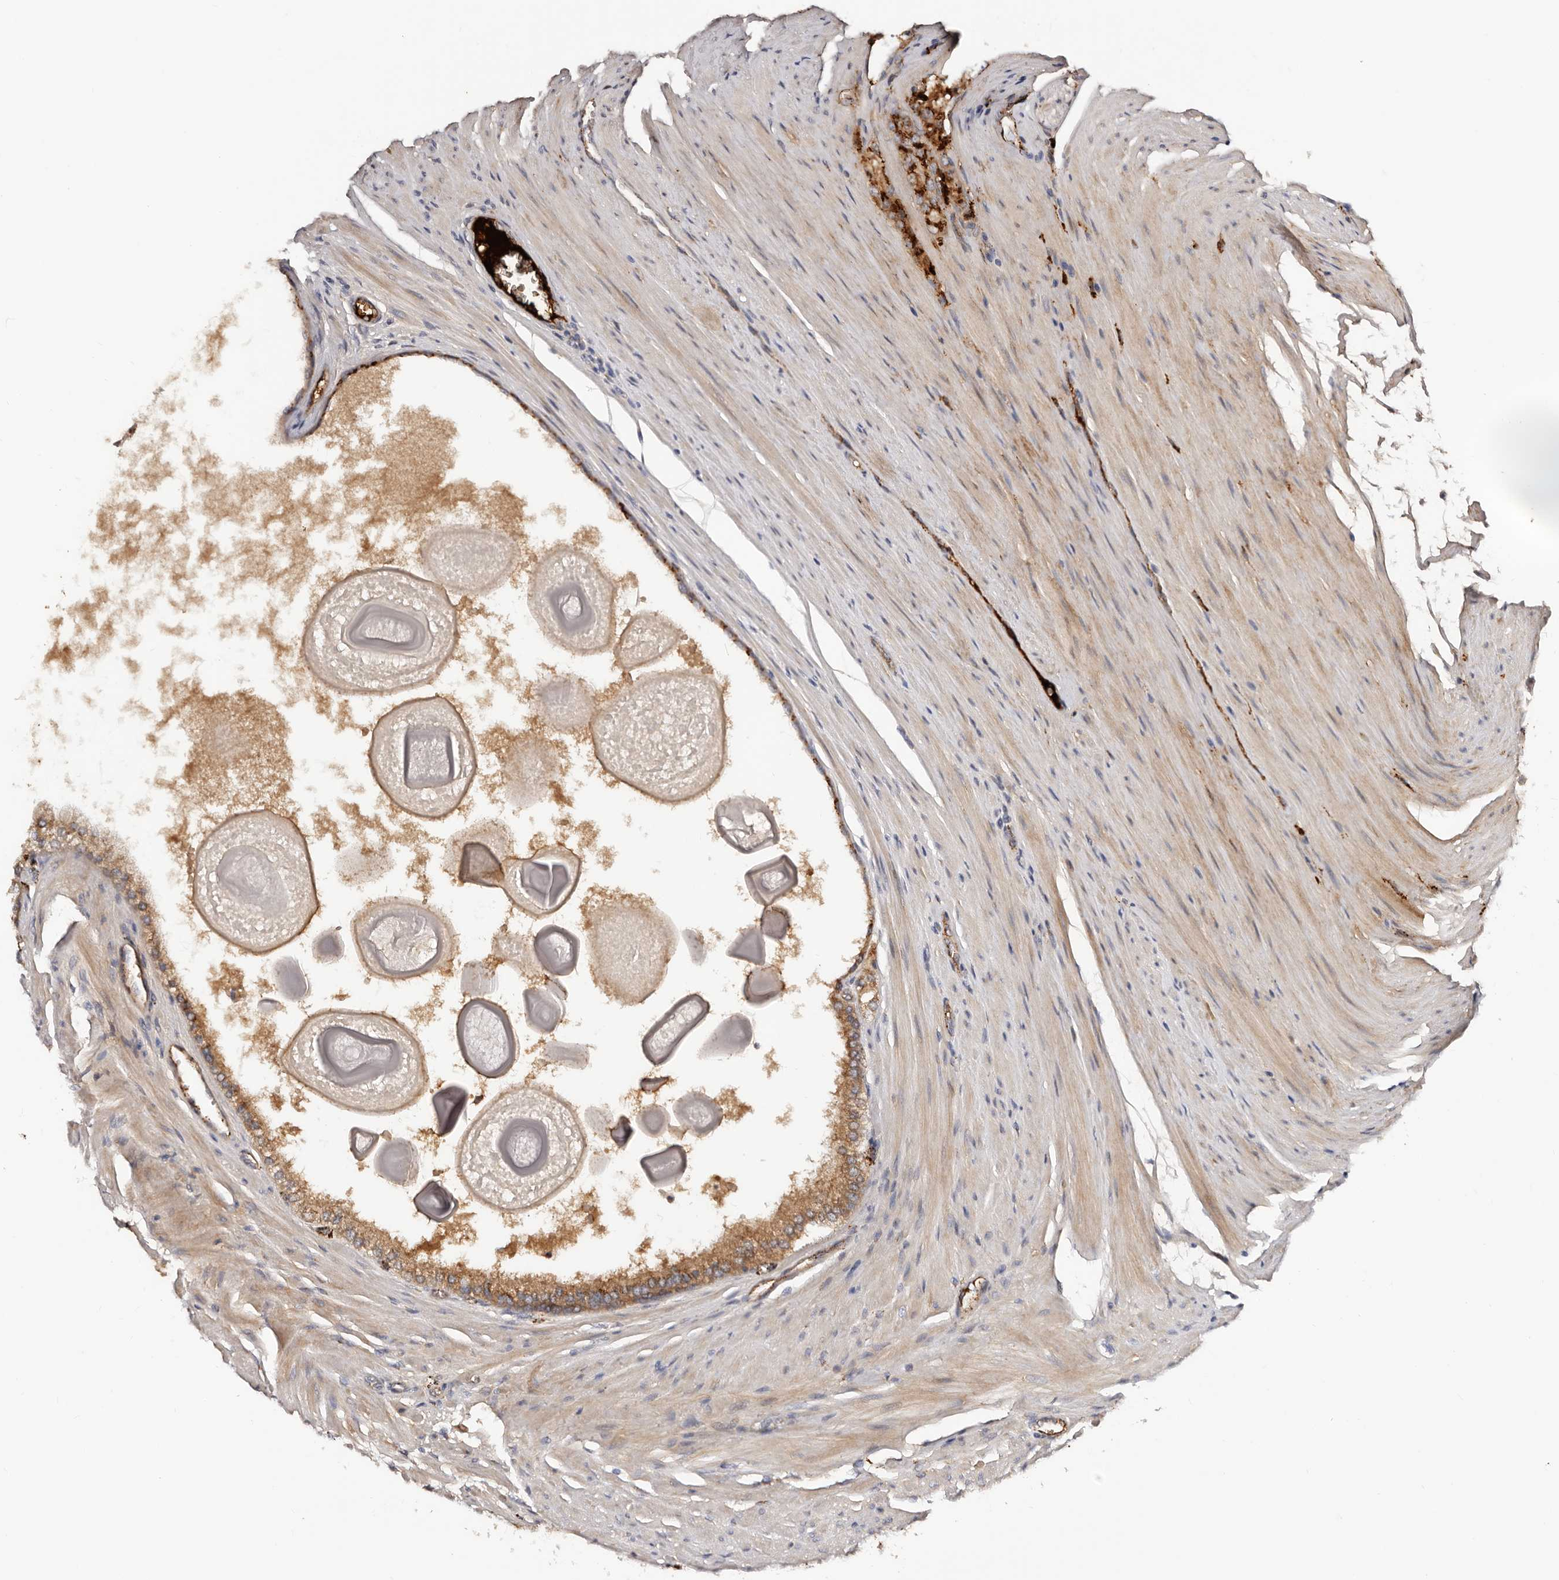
{"staining": {"intensity": "strong", "quantity": ">75%", "location": "cytoplasmic/membranous"}, "tissue": "prostate cancer", "cell_type": "Tumor cells", "image_type": "cancer", "snomed": [{"axis": "morphology", "description": "Adenocarcinoma, High grade"}, {"axis": "topography", "description": "Prostate"}], "caption": "Tumor cells show strong cytoplasmic/membranous positivity in about >75% of cells in prostate cancer (high-grade adenocarcinoma). (Brightfield microscopy of DAB IHC at high magnification).", "gene": "DACT2", "patient": {"sex": "male", "age": 60}}